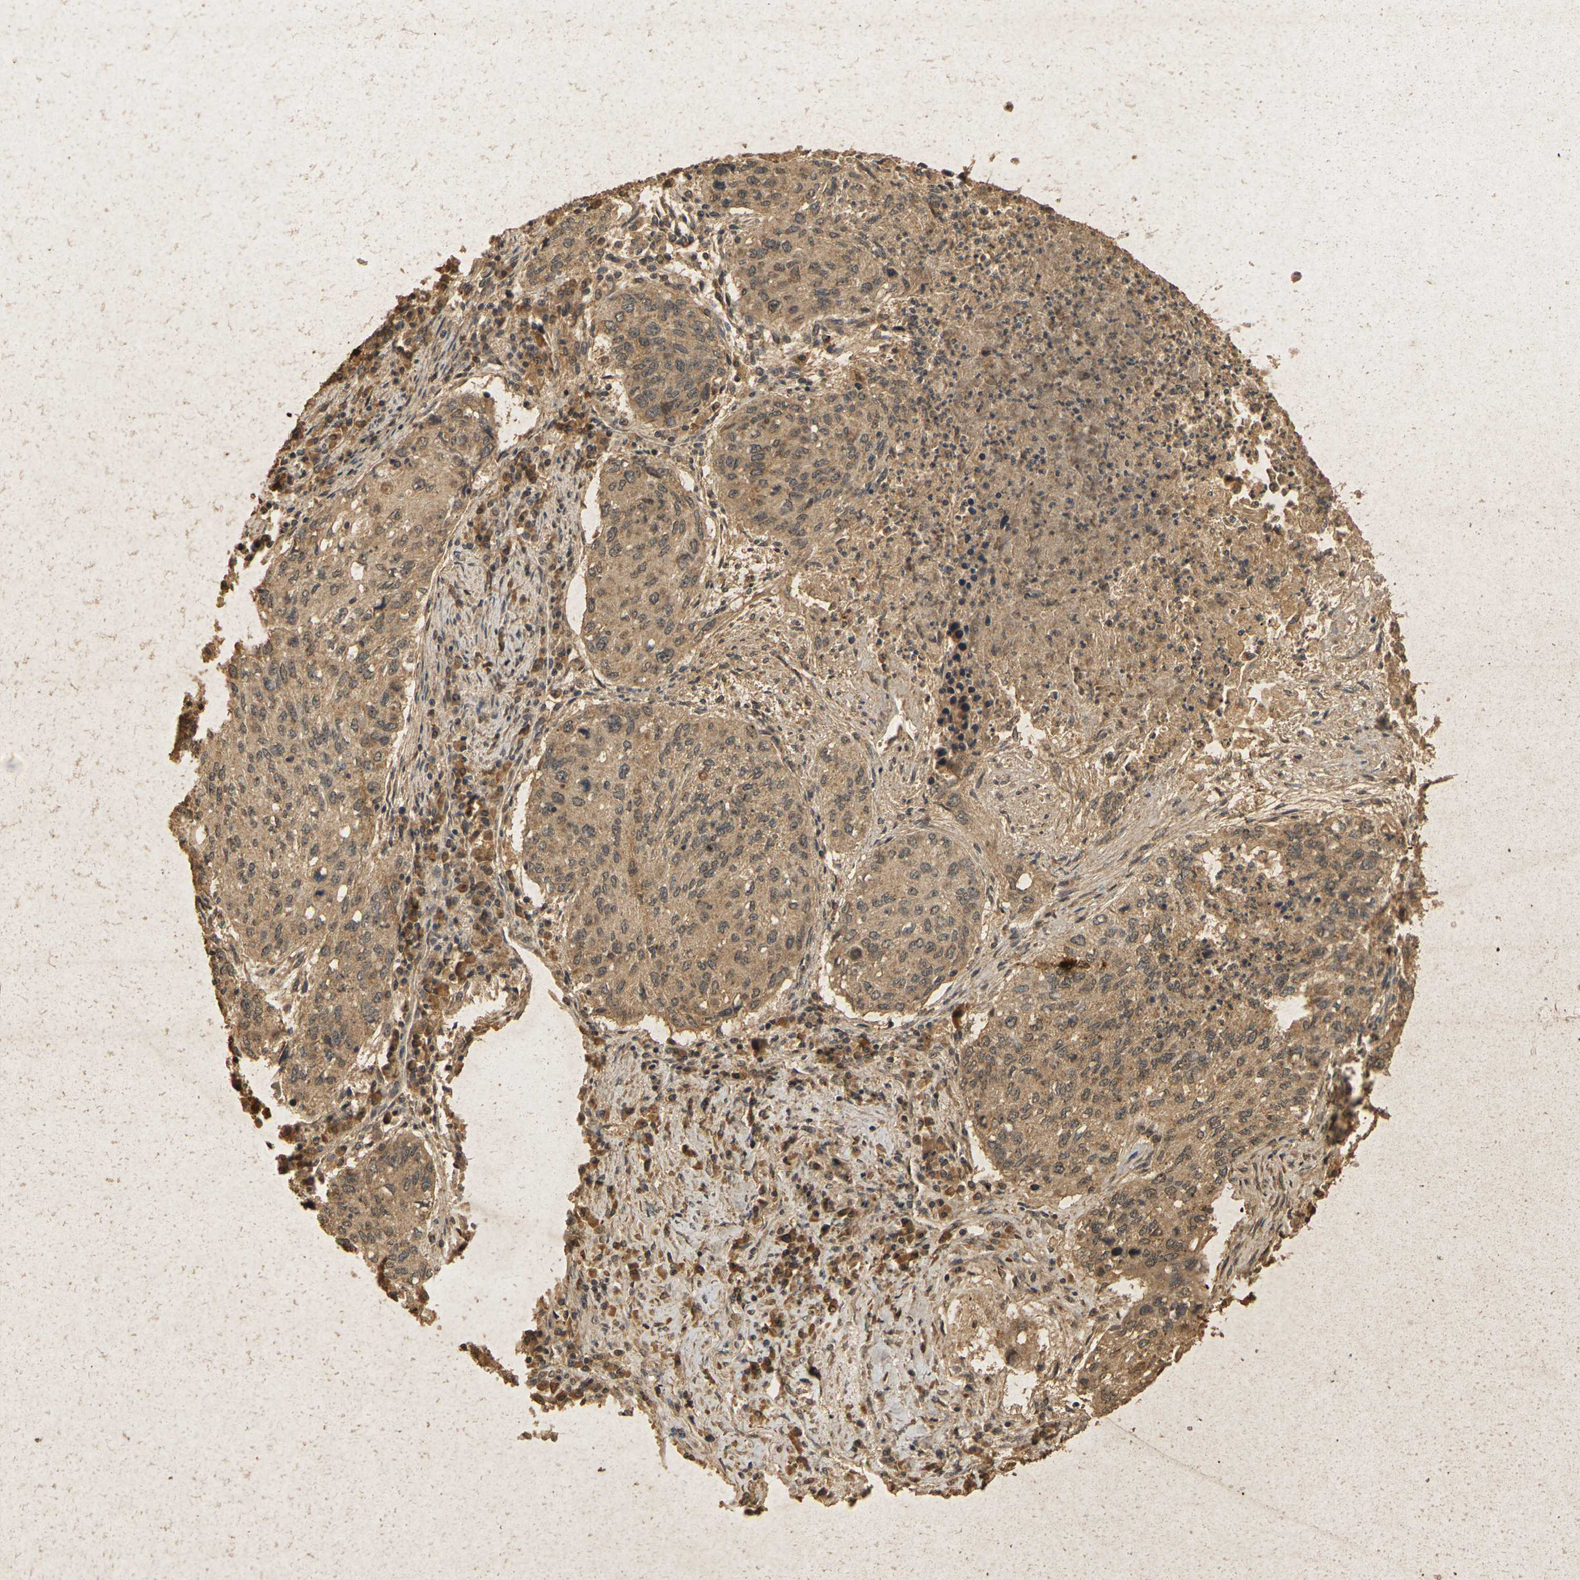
{"staining": {"intensity": "moderate", "quantity": ">75%", "location": "cytoplasmic/membranous"}, "tissue": "lung cancer", "cell_type": "Tumor cells", "image_type": "cancer", "snomed": [{"axis": "morphology", "description": "Squamous cell carcinoma, NOS"}, {"axis": "topography", "description": "Lung"}], "caption": "Lung cancer (squamous cell carcinoma) stained with a protein marker reveals moderate staining in tumor cells.", "gene": "ERN1", "patient": {"sex": "female", "age": 63}}